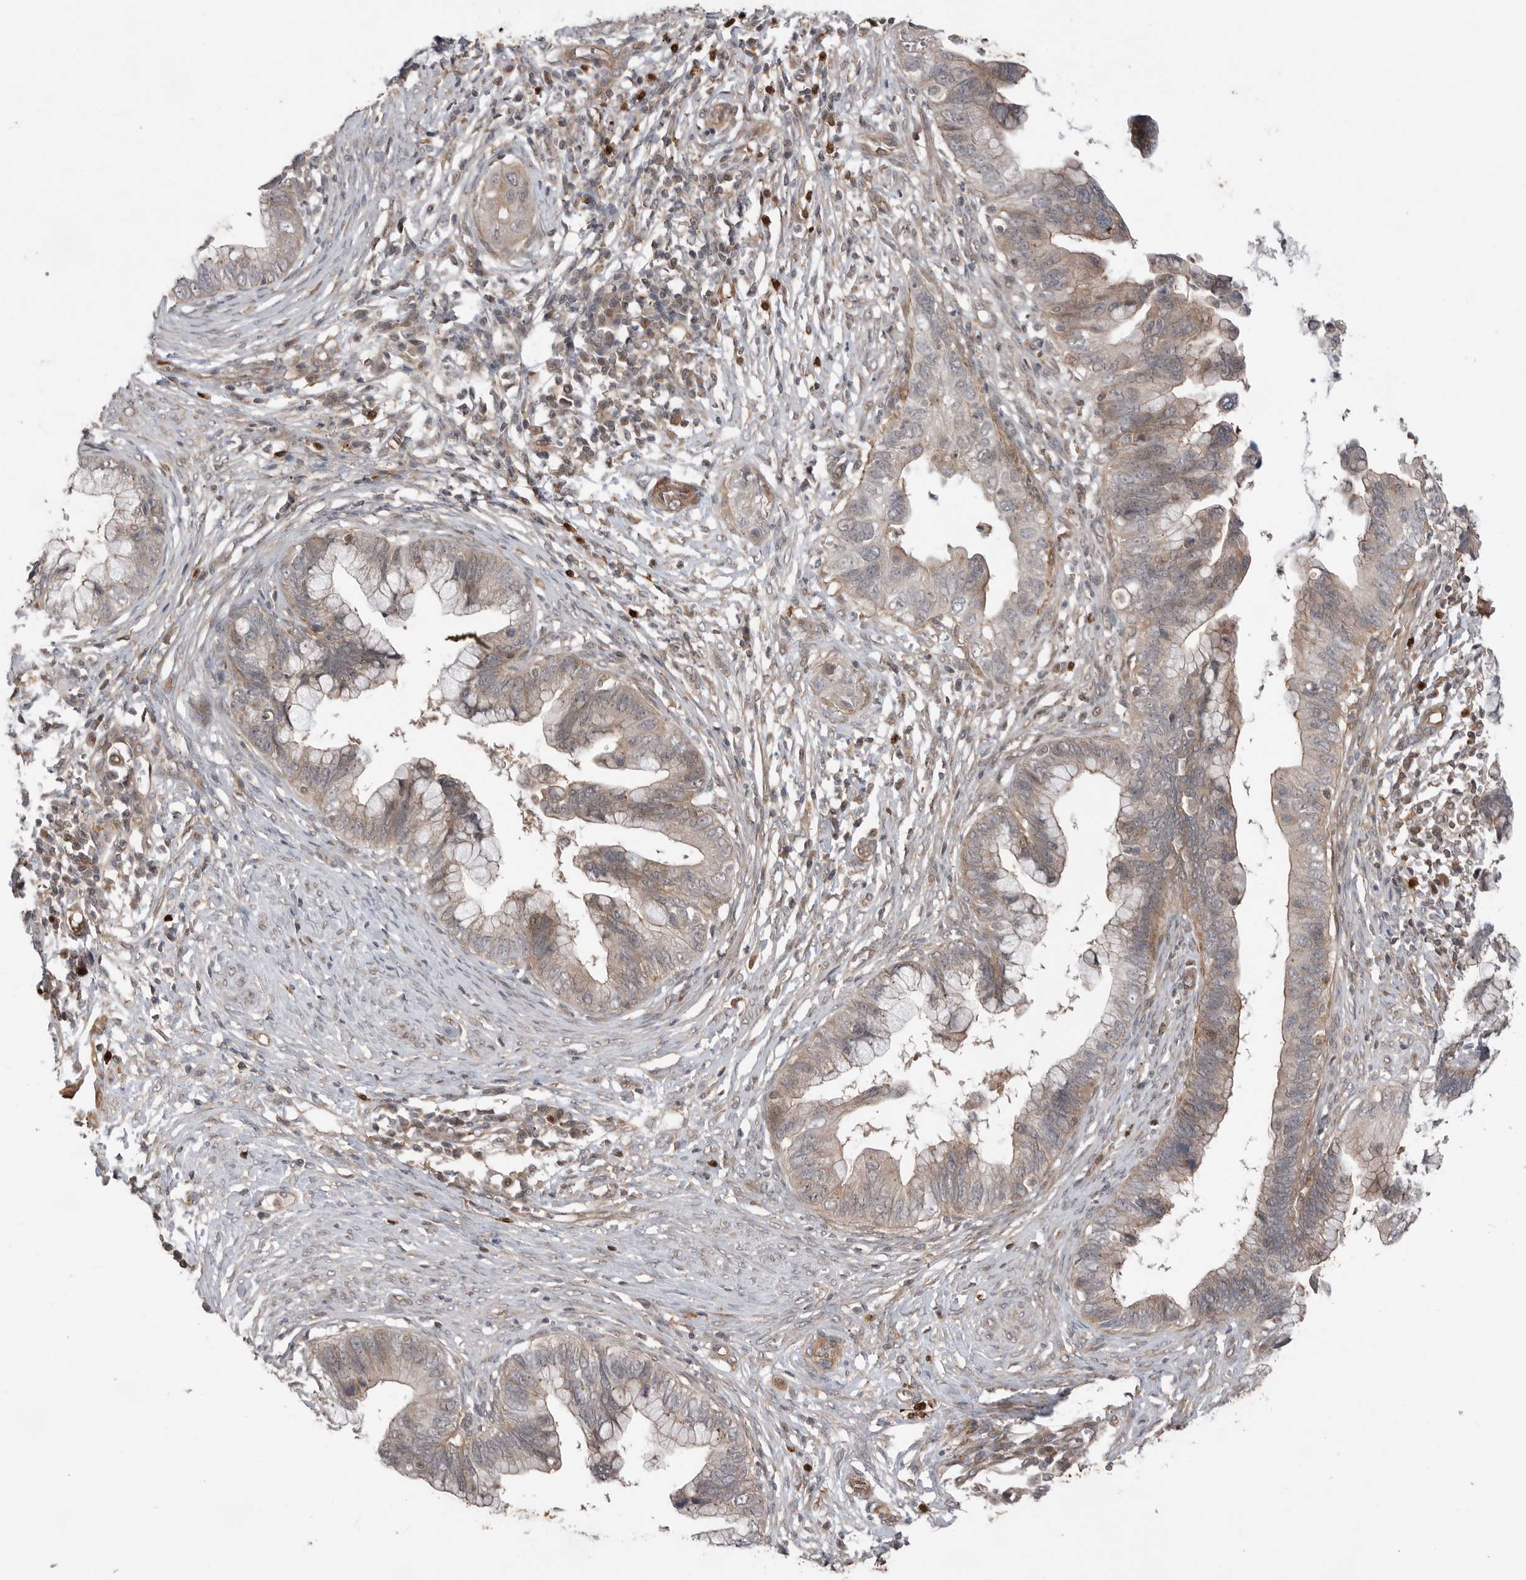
{"staining": {"intensity": "weak", "quantity": "<25%", "location": "cytoplasmic/membranous"}, "tissue": "cervical cancer", "cell_type": "Tumor cells", "image_type": "cancer", "snomed": [{"axis": "morphology", "description": "Adenocarcinoma, NOS"}, {"axis": "topography", "description": "Cervix"}], "caption": "Tumor cells show no significant protein staining in adenocarcinoma (cervical). The staining is performed using DAB brown chromogen with nuclei counter-stained in using hematoxylin.", "gene": "PEAK1", "patient": {"sex": "female", "age": 44}}